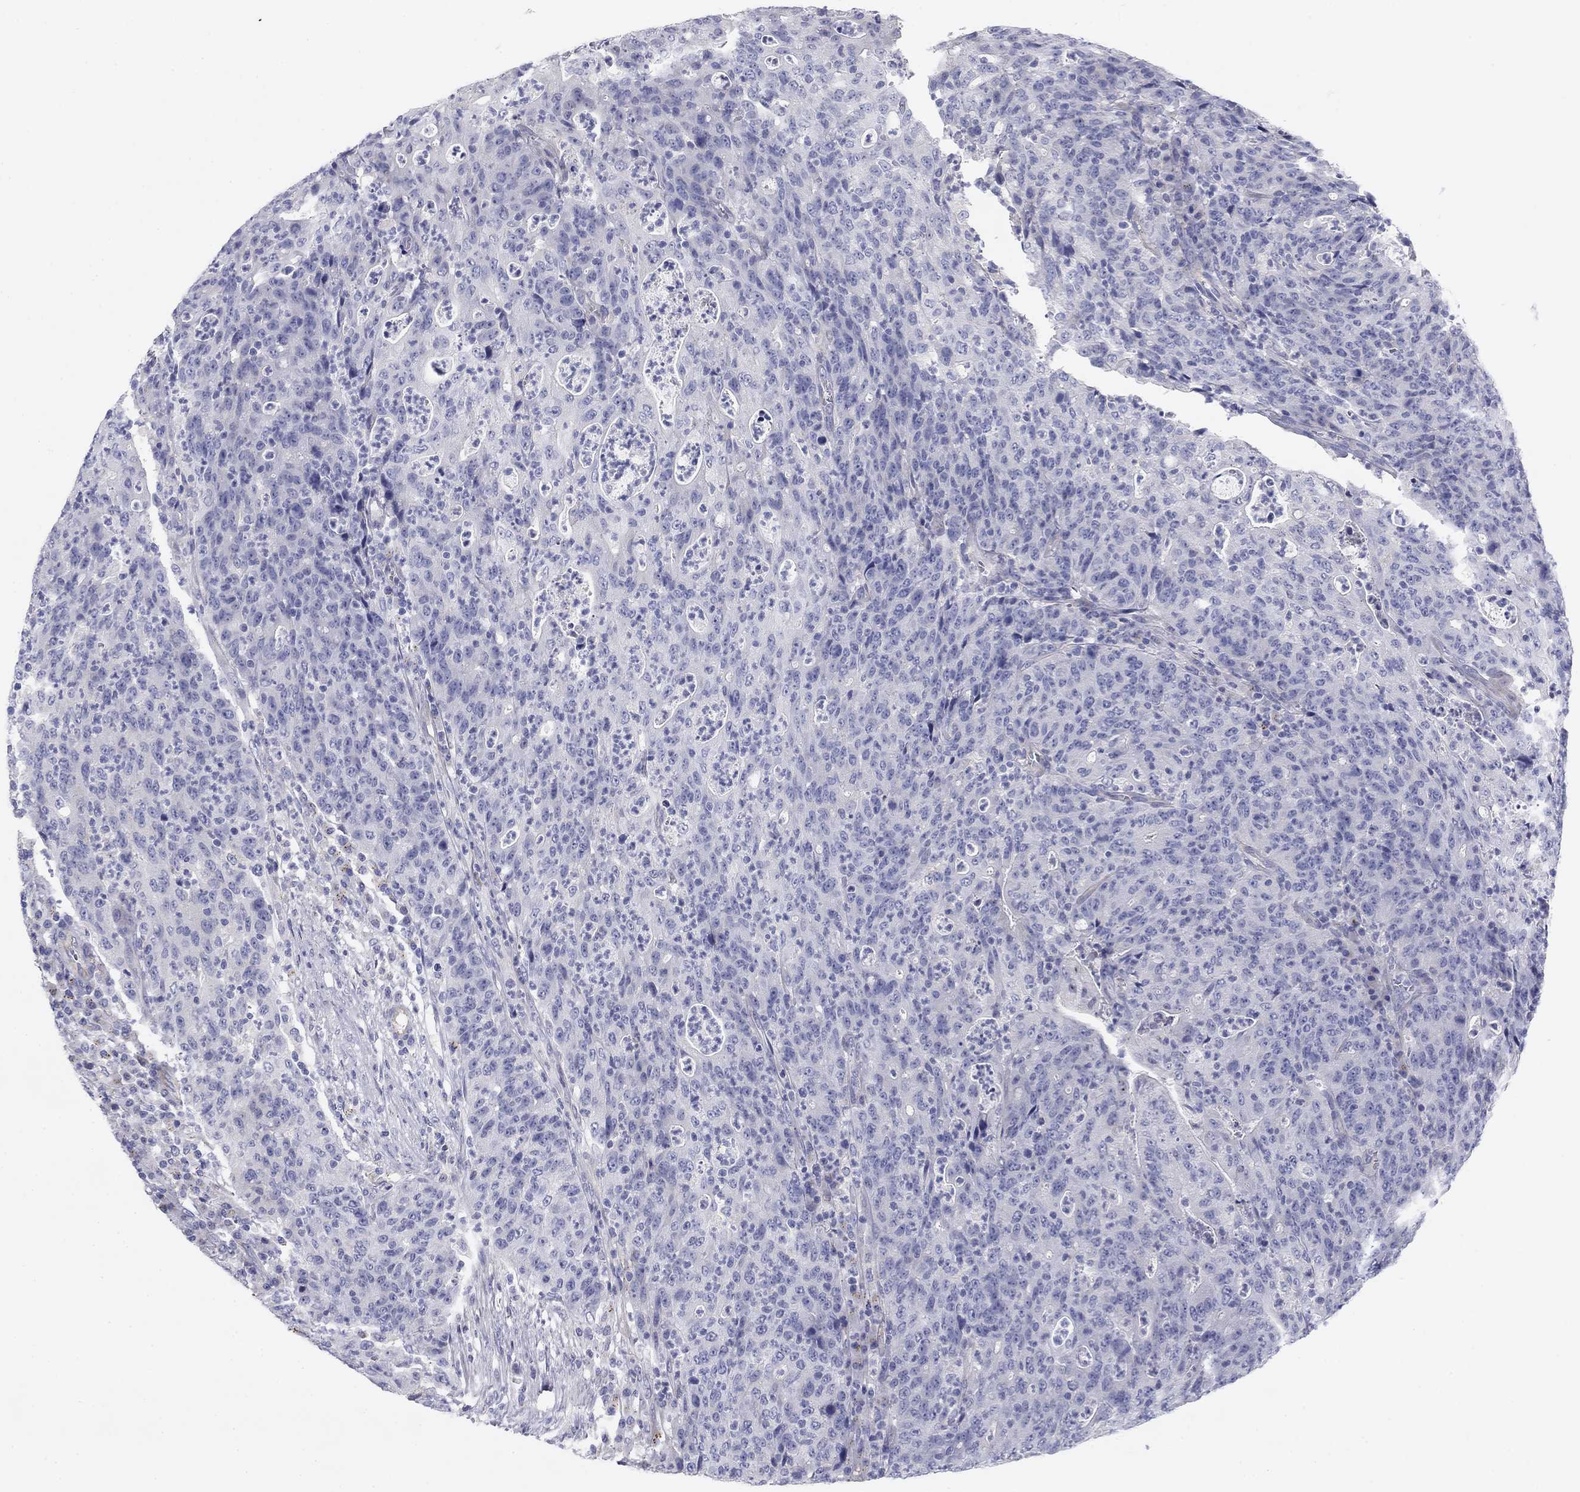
{"staining": {"intensity": "negative", "quantity": "none", "location": "none"}, "tissue": "colorectal cancer", "cell_type": "Tumor cells", "image_type": "cancer", "snomed": [{"axis": "morphology", "description": "Adenocarcinoma, NOS"}, {"axis": "topography", "description": "Colon"}], "caption": "A high-resolution photomicrograph shows immunohistochemistry (IHC) staining of colorectal adenocarcinoma, which shows no significant expression in tumor cells.", "gene": "SEPTIN3", "patient": {"sex": "male", "age": 70}}